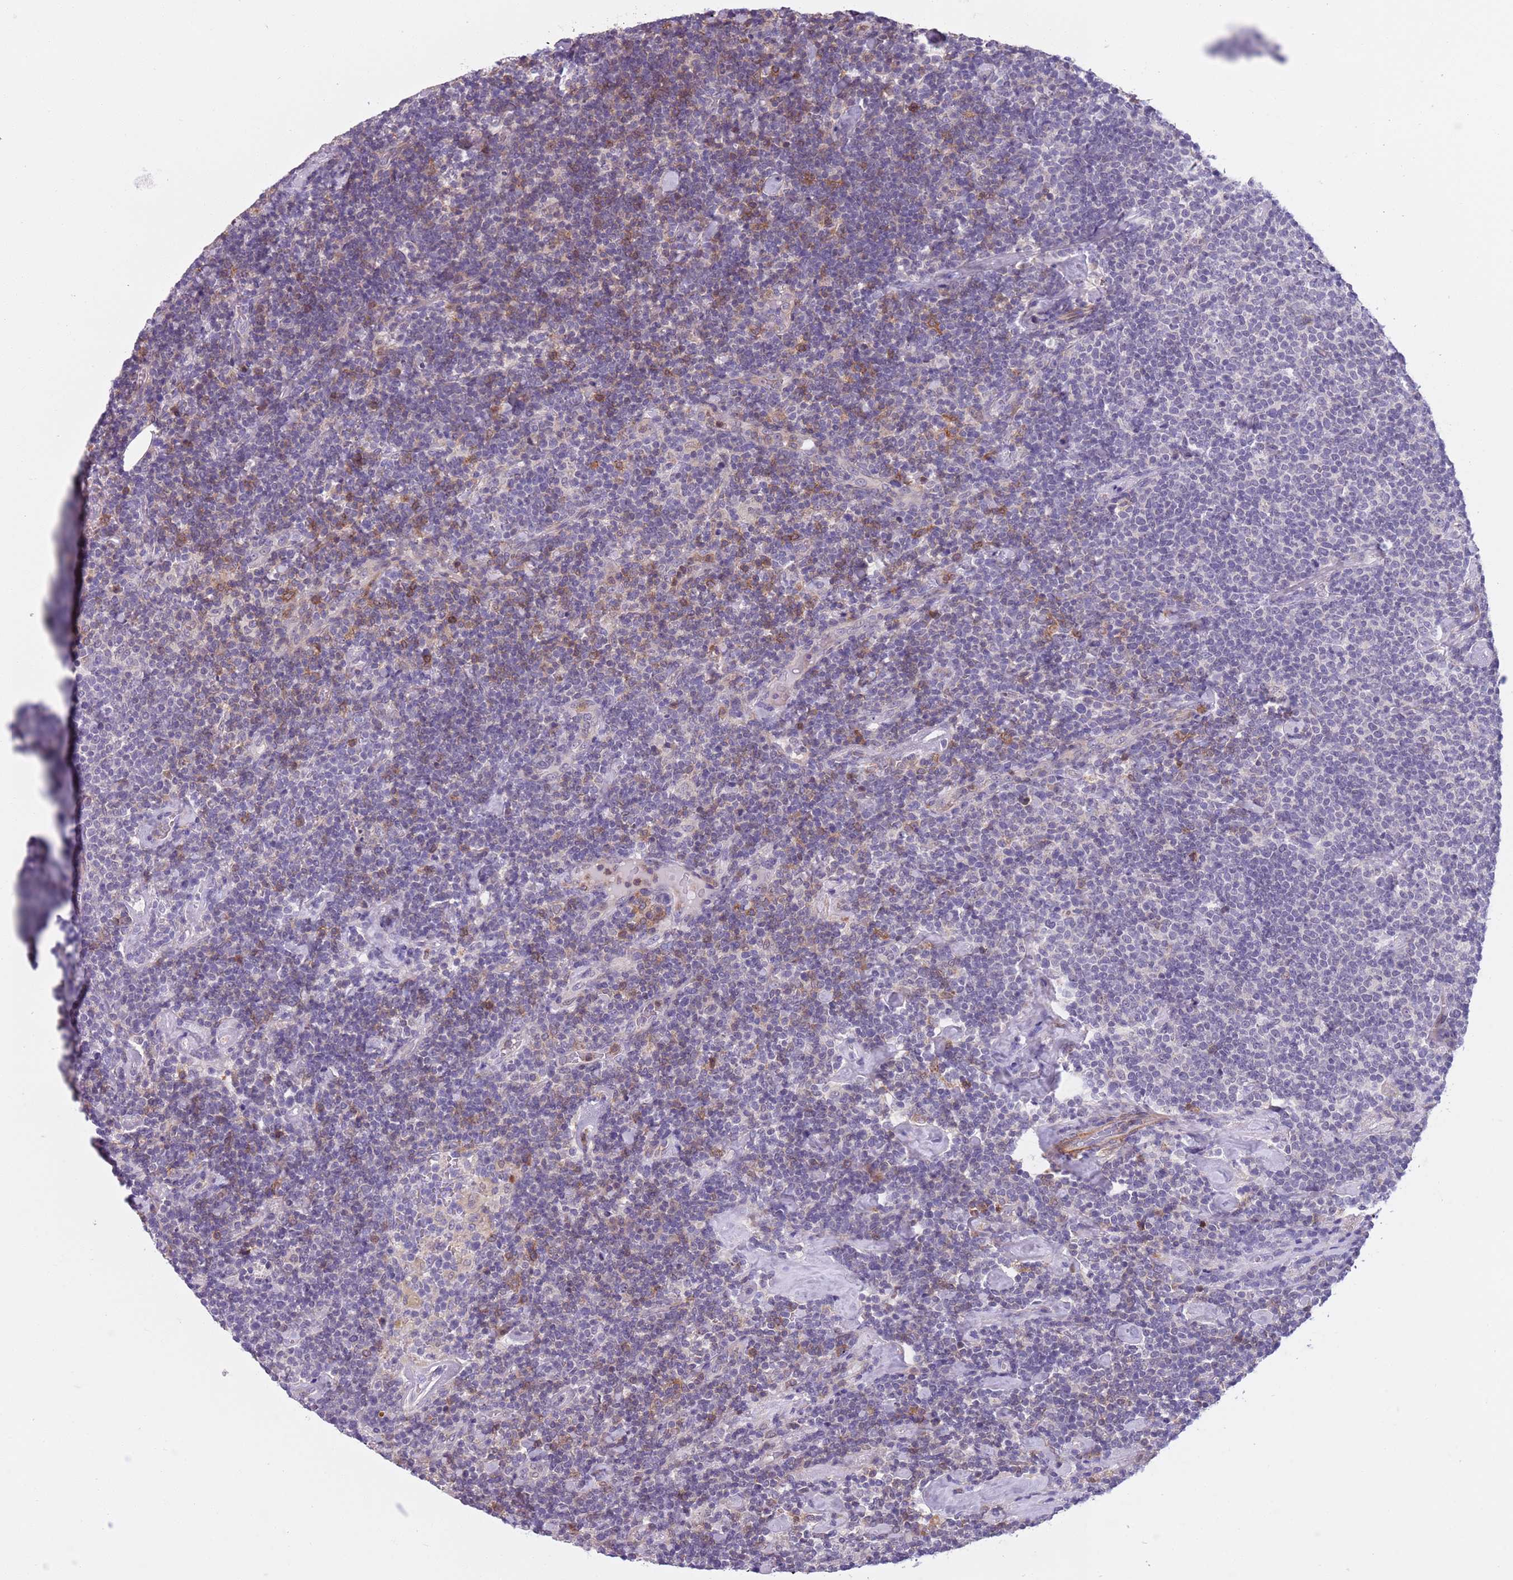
{"staining": {"intensity": "negative", "quantity": "none", "location": "none"}, "tissue": "lymphoma", "cell_type": "Tumor cells", "image_type": "cancer", "snomed": [{"axis": "morphology", "description": "Malignant lymphoma, non-Hodgkin's type, High grade"}, {"axis": "topography", "description": "Lymph node"}], "caption": "This is an immunohistochemistry (IHC) histopathology image of high-grade malignant lymphoma, non-Hodgkin's type. There is no staining in tumor cells.", "gene": "JAML", "patient": {"sex": "male", "age": 61}}